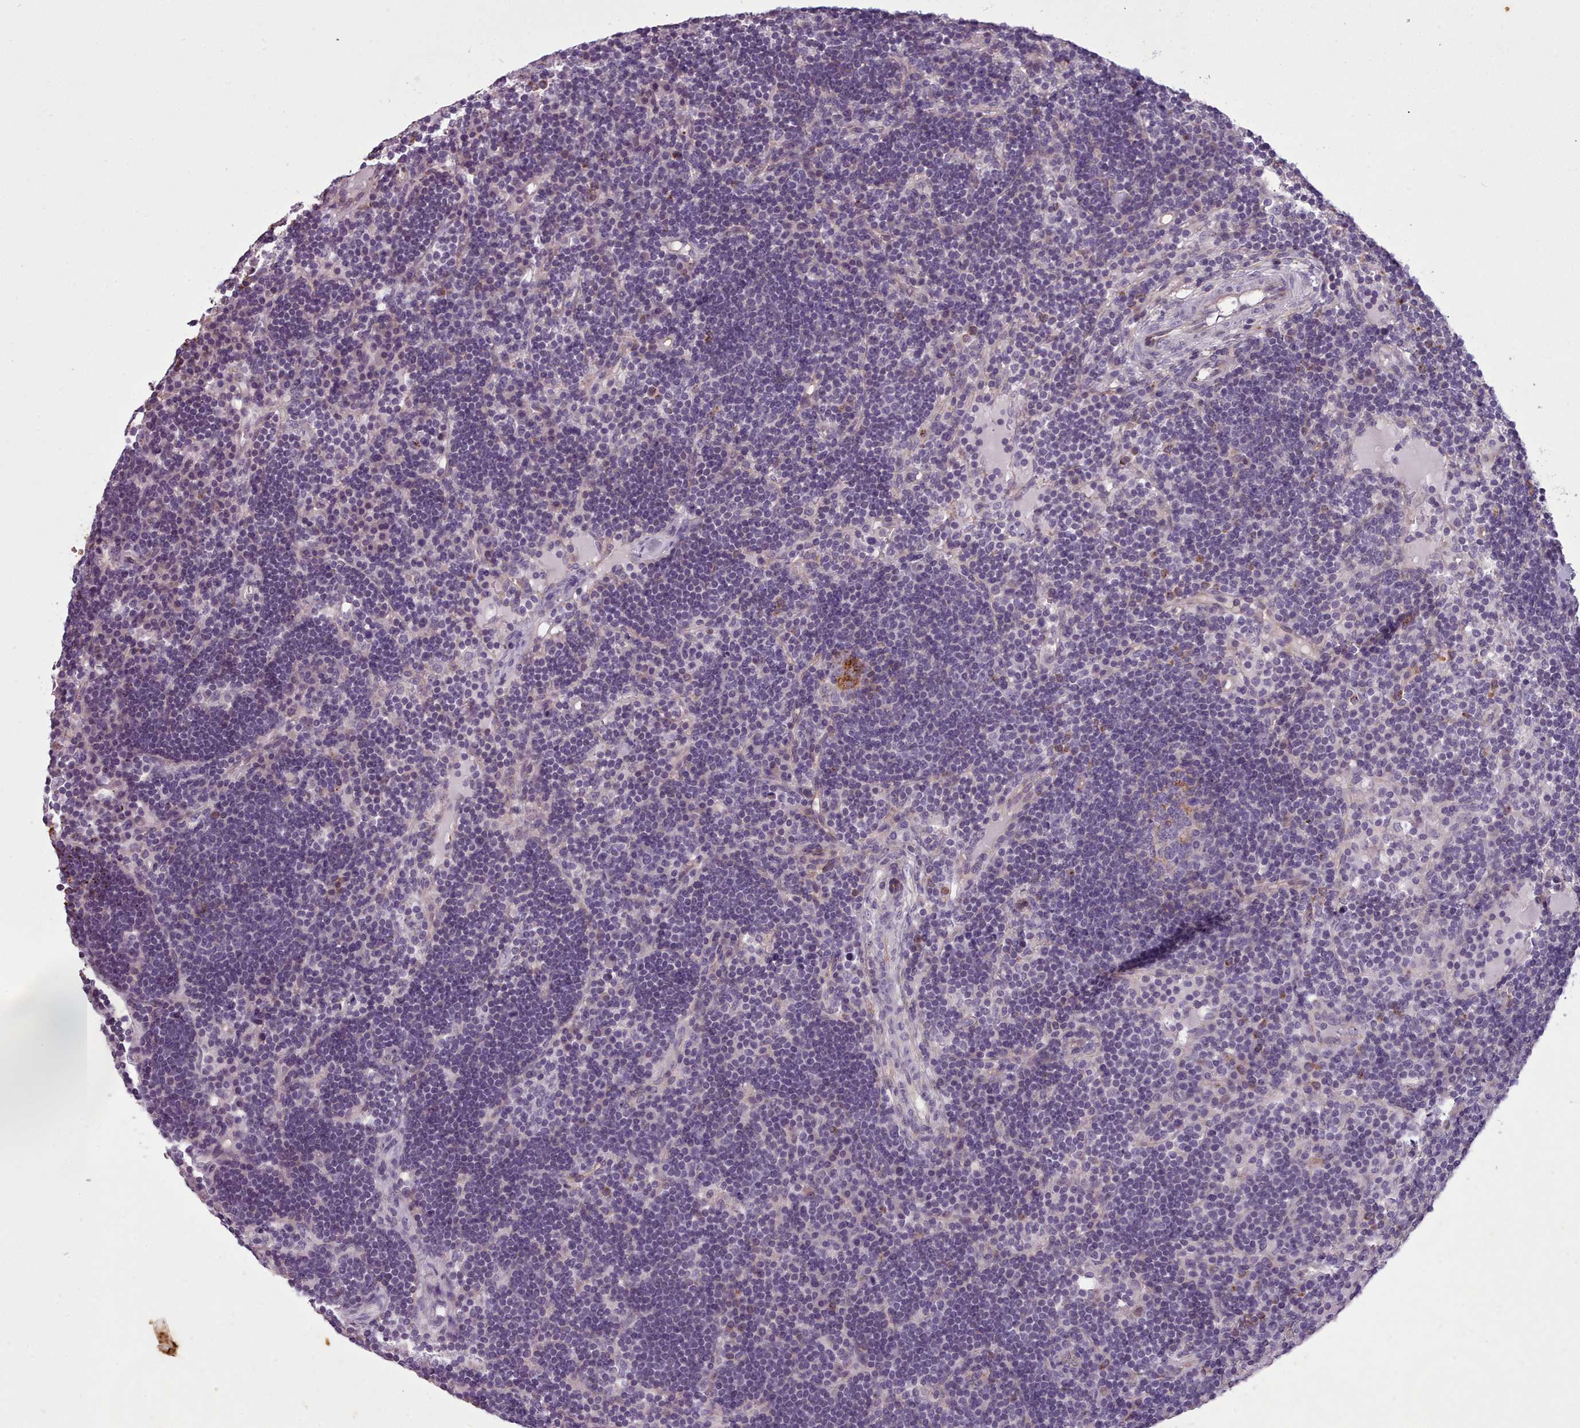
{"staining": {"intensity": "moderate", "quantity": "<25%", "location": "cytoplasmic/membranous"}, "tissue": "lymph node", "cell_type": "Germinal center cells", "image_type": "normal", "snomed": [{"axis": "morphology", "description": "Normal tissue, NOS"}, {"axis": "topography", "description": "Lymph node"}], "caption": "Moderate cytoplasmic/membranous positivity is seen in about <25% of germinal center cells in normal lymph node. (IHC, brightfield microscopy, high magnification).", "gene": "PLD4", "patient": {"sex": "male", "age": 53}}